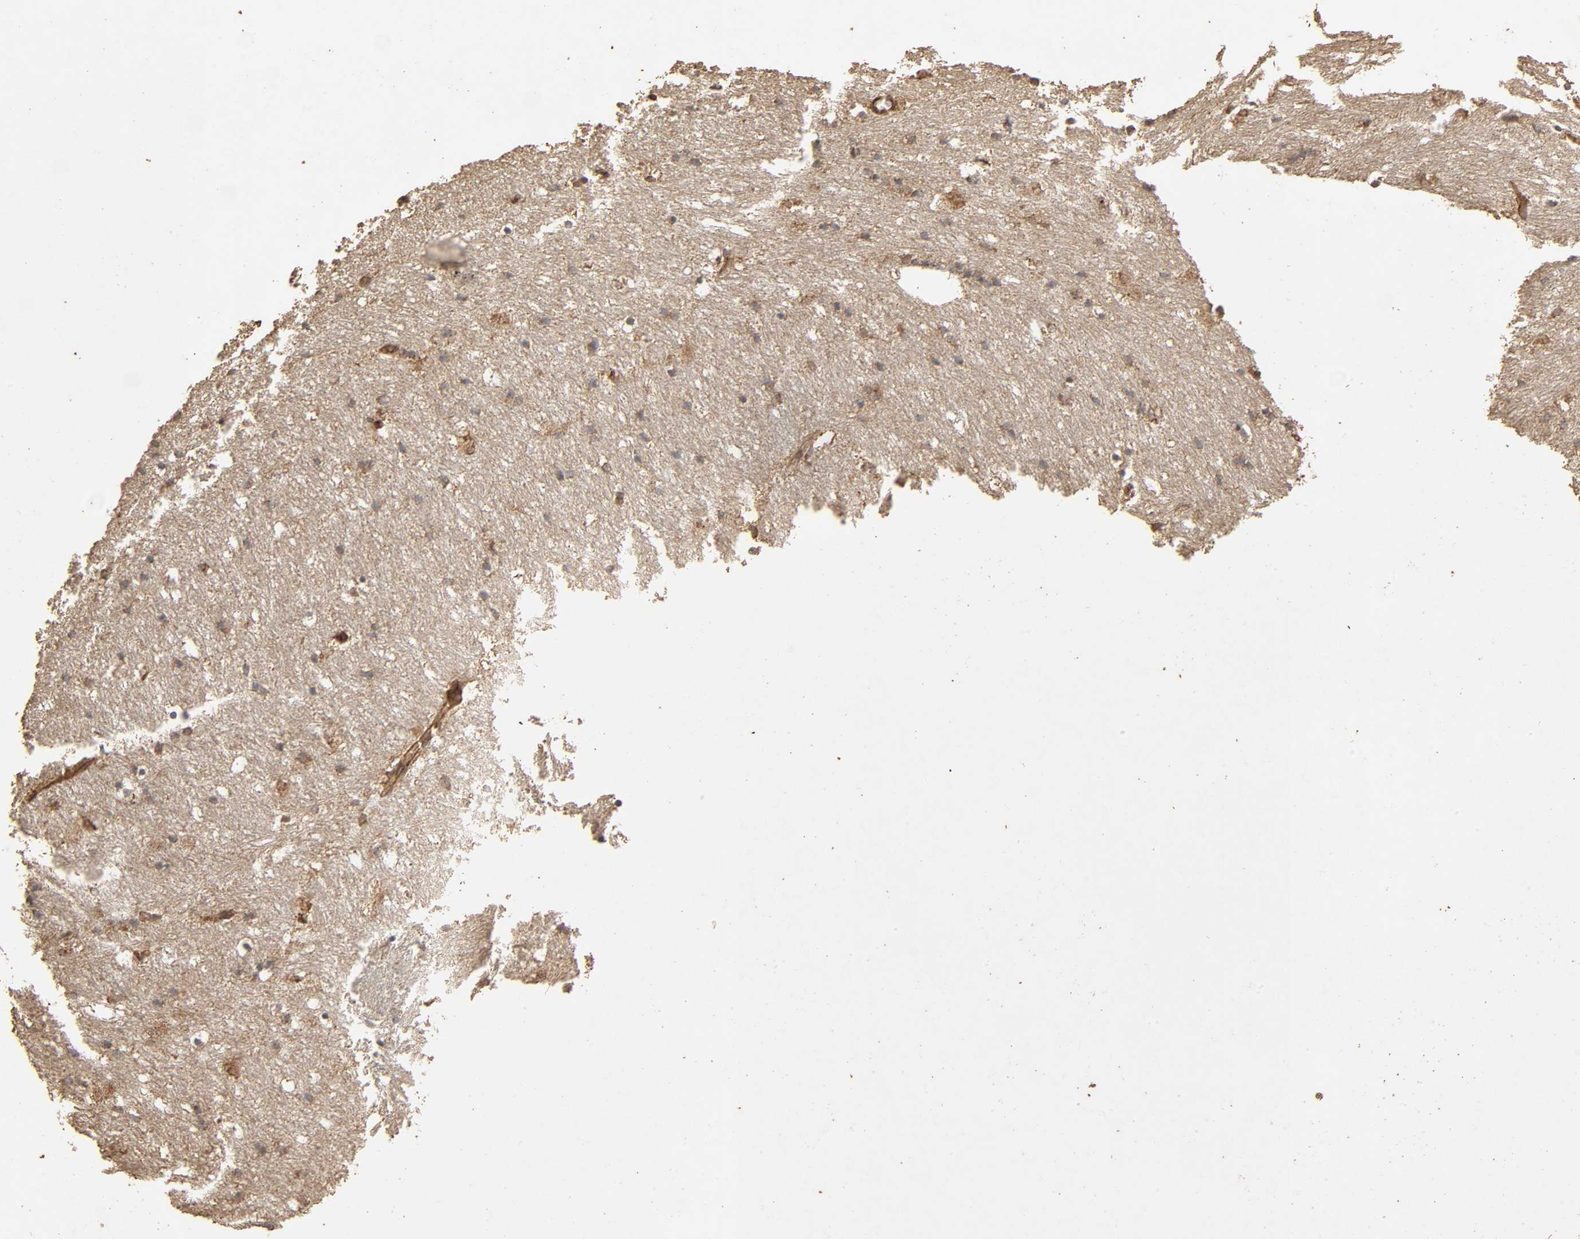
{"staining": {"intensity": "weak", "quantity": ">75%", "location": "cytoplasmic/membranous"}, "tissue": "caudate", "cell_type": "Glial cells", "image_type": "normal", "snomed": [{"axis": "morphology", "description": "Normal tissue, NOS"}, {"axis": "topography", "description": "Lateral ventricle wall"}], "caption": "DAB immunohistochemical staining of benign caudate shows weak cytoplasmic/membranous protein staining in approximately >75% of glial cells.", "gene": "RPS6KA6", "patient": {"sex": "male", "age": 45}}